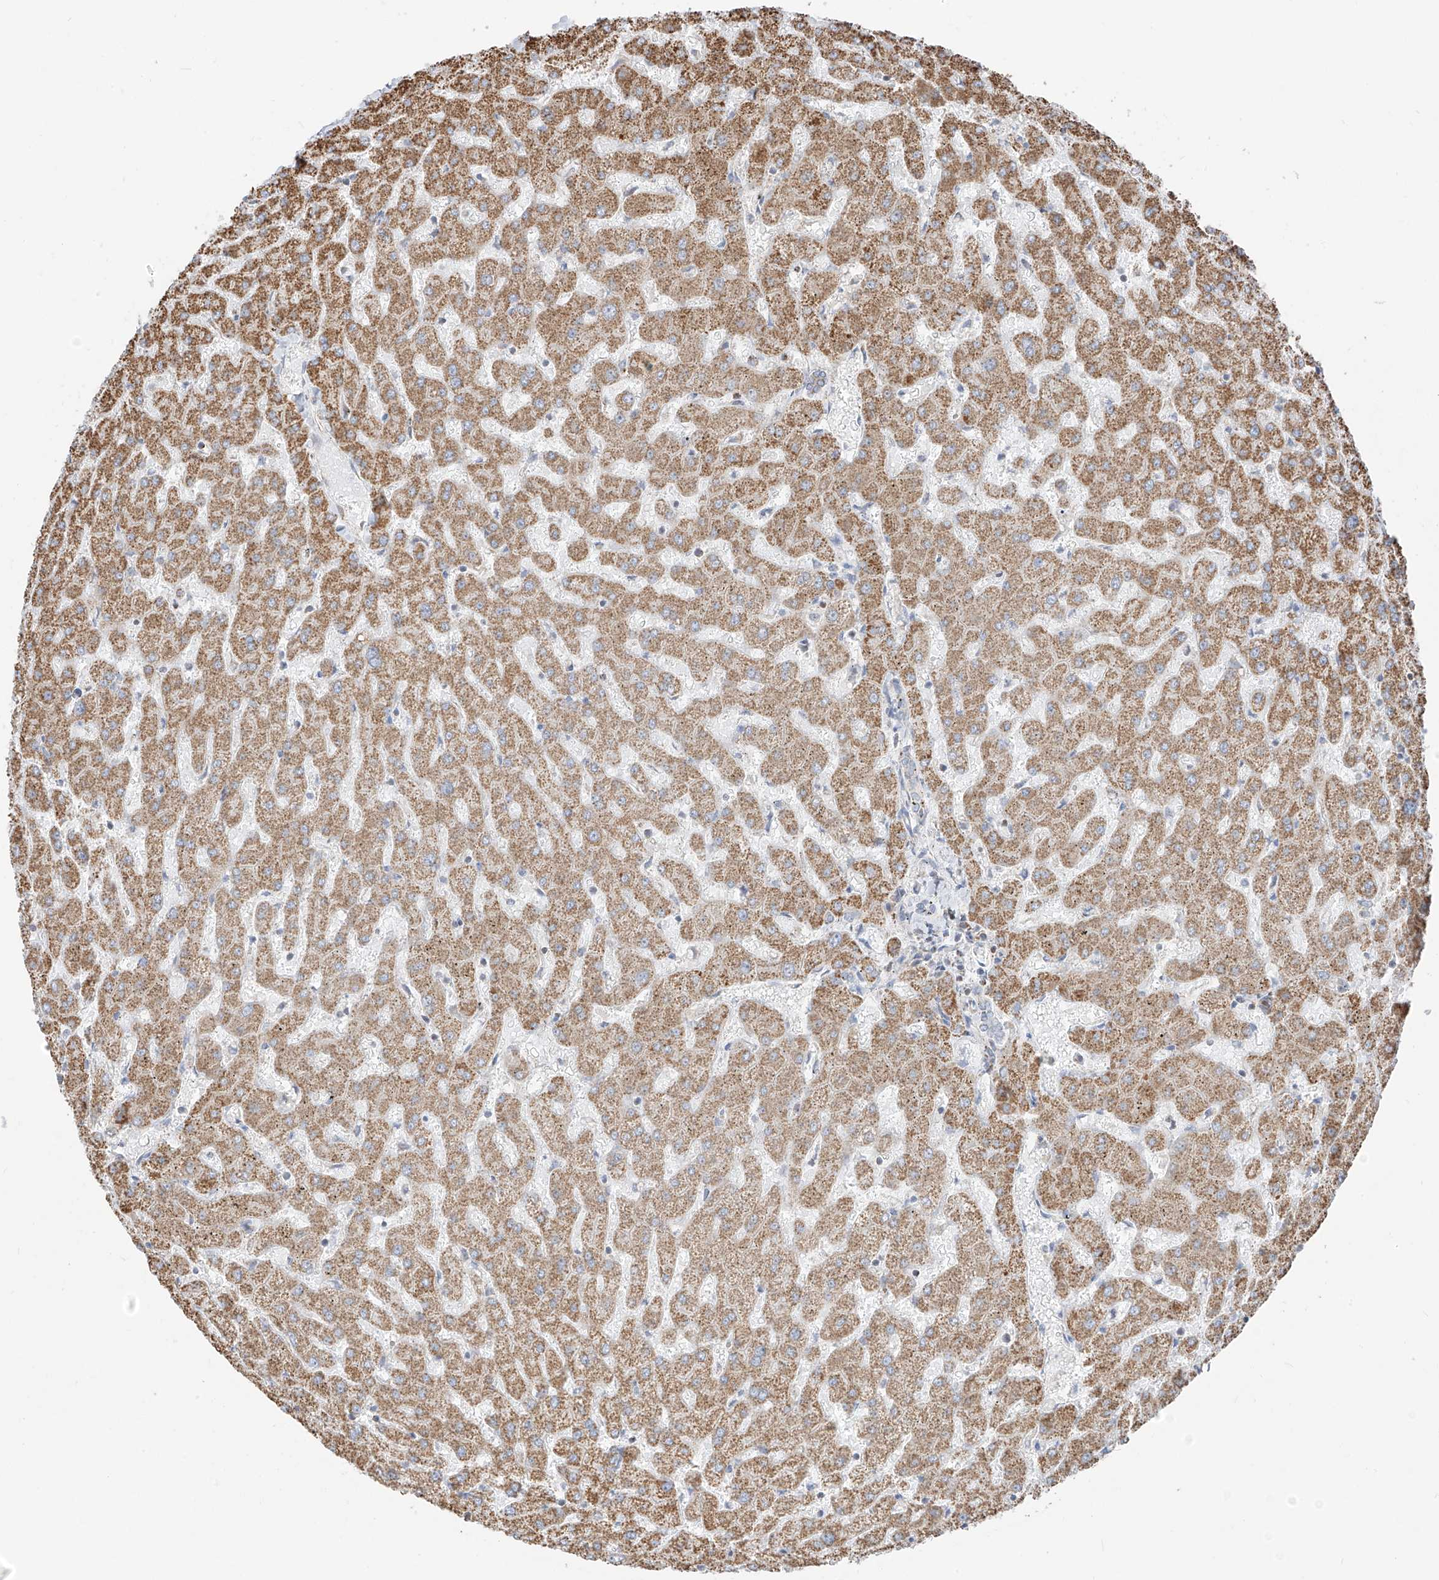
{"staining": {"intensity": "negative", "quantity": "none", "location": "none"}, "tissue": "liver", "cell_type": "Cholangiocytes", "image_type": "normal", "snomed": [{"axis": "morphology", "description": "Normal tissue, NOS"}, {"axis": "topography", "description": "Liver"}], "caption": "Immunohistochemistry (IHC) photomicrograph of normal liver: liver stained with DAB demonstrates no significant protein staining in cholangiocytes. The staining was performed using DAB to visualize the protein expression in brown, while the nuclei were stained in blue with hematoxylin (Magnification: 20x).", "gene": "ETHE1", "patient": {"sex": "female", "age": 63}}